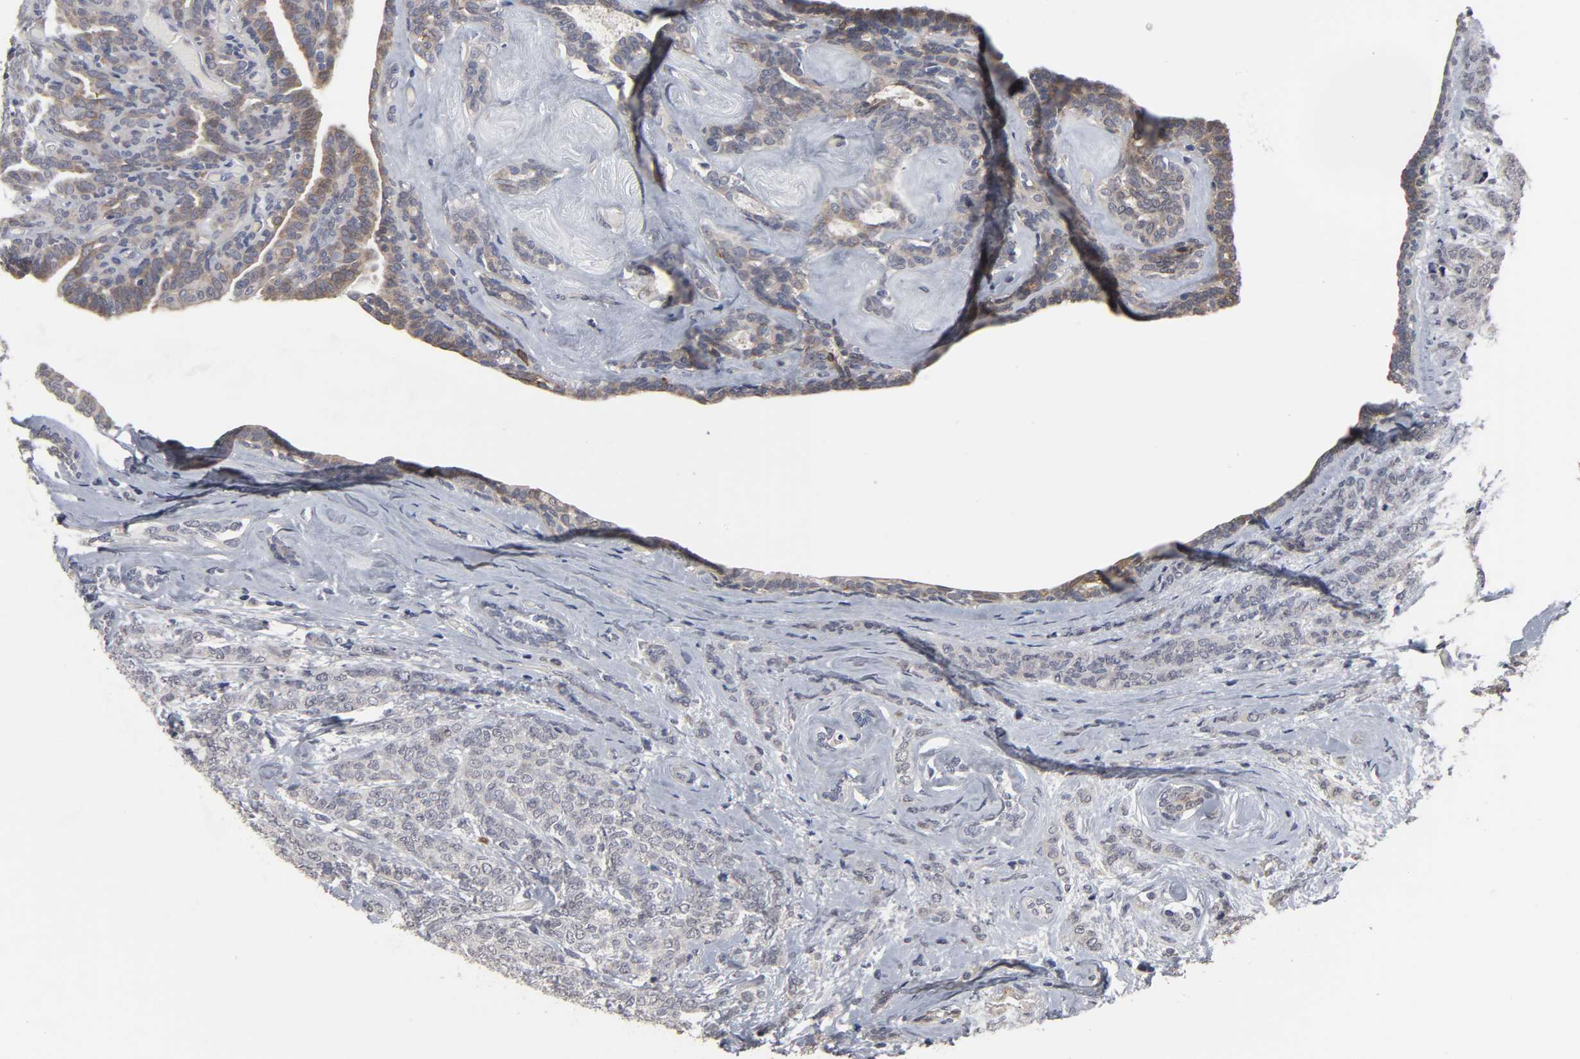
{"staining": {"intensity": "moderate", "quantity": "<25%", "location": "cytoplasmic/membranous"}, "tissue": "breast cancer", "cell_type": "Tumor cells", "image_type": "cancer", "snomed": [{"axis": "morphology", "description": "Lobular carcinoma"}, {"axis": "topography", "description": "Breast"}], "caption": "Breast cancer tissue reveals moderate cytoplasmic/membranous positivity in approximately <25% of tumor cells", "gene": "HNF4A", "patient": {"sex": "female", "age": 60}}